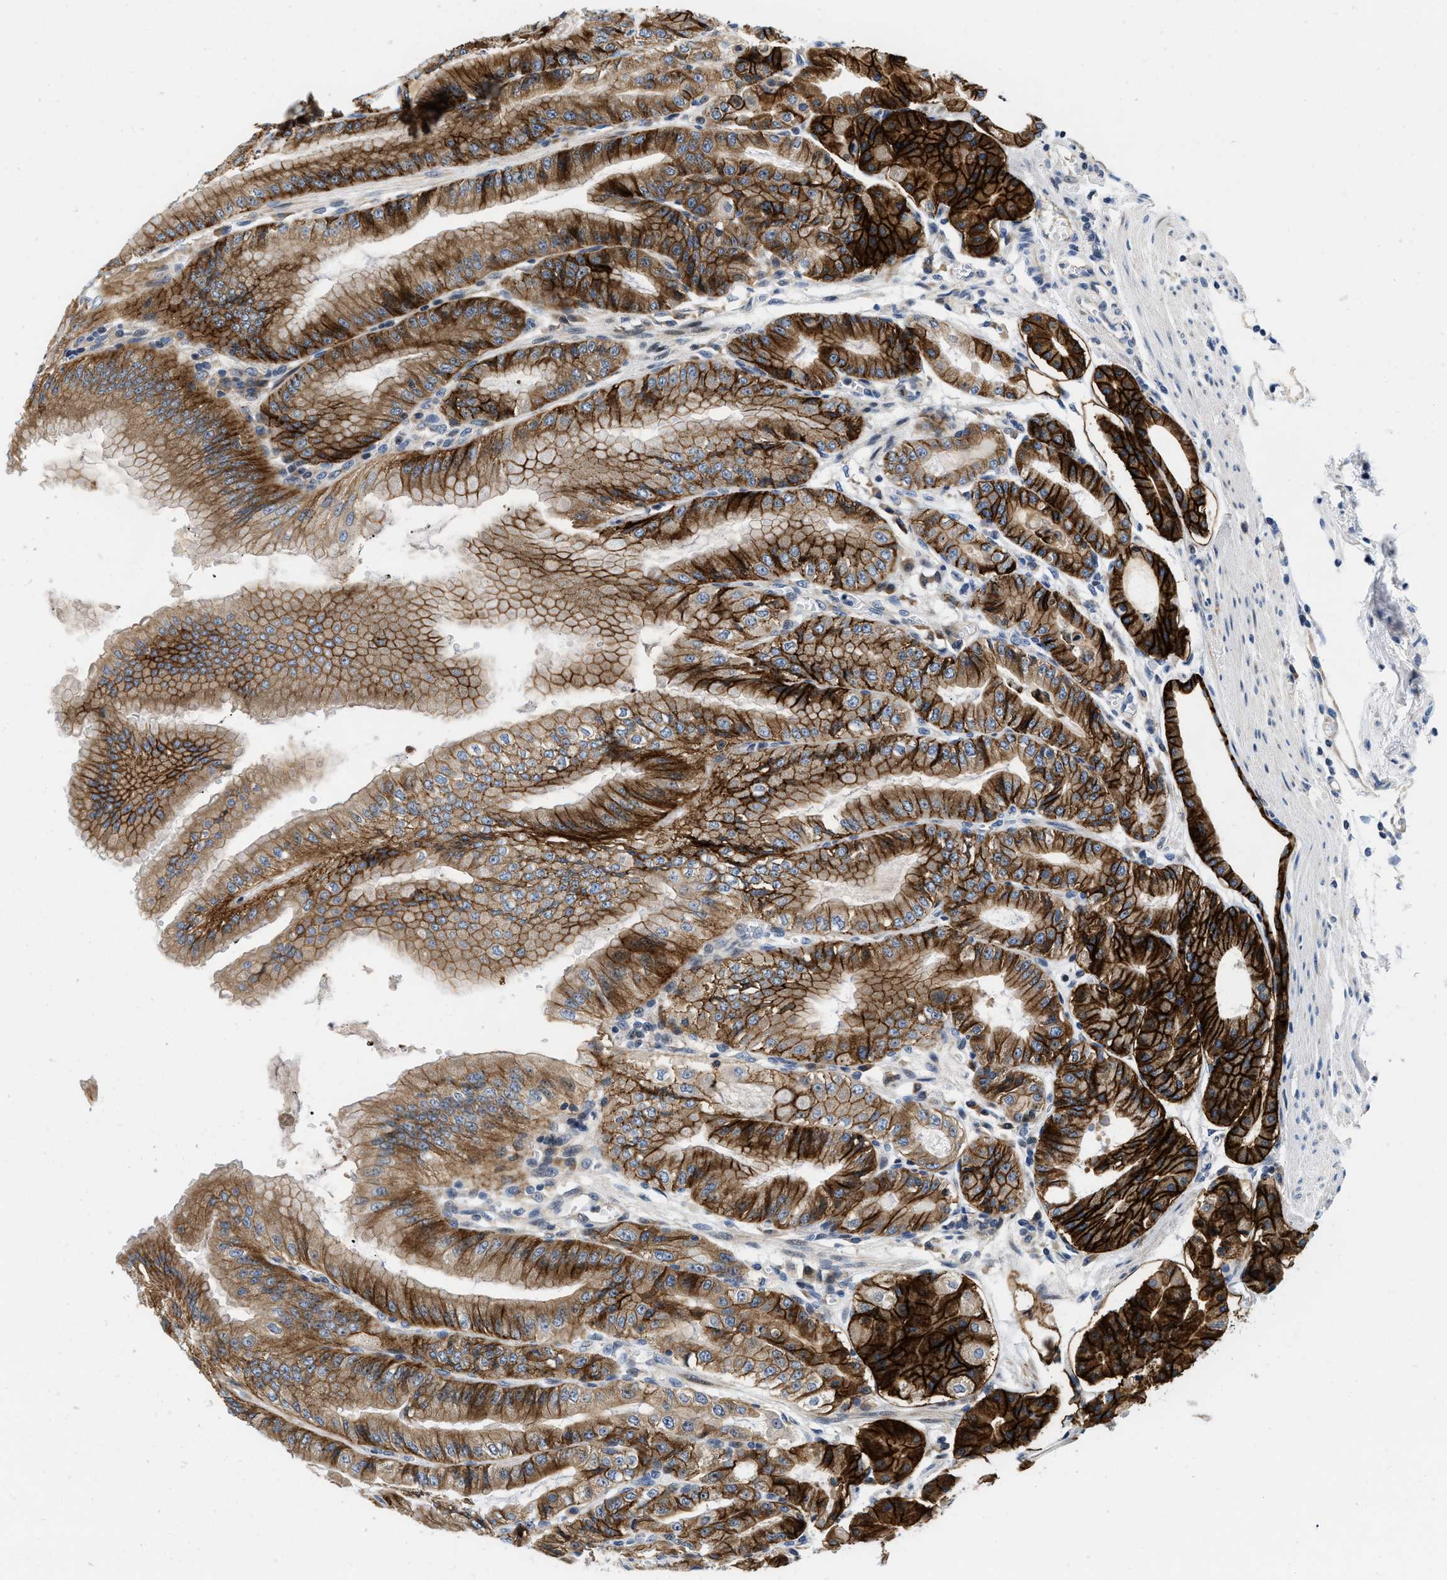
{"staining": {"intensity": "strong", "quantity": "25%-75%", "location": "cytoplasmic/membranous"}, "tissue": "stomach", "cell_type": "Glandular cells", "image_type": "normal", "snomed": [{"axis": "morphology", "description": "Normal tissue, NOS"}, {"axis": "topography", "description": "Stomach, lower"}], "caption": "A brown stain highlights strong cytoplasmic/membranous positivity of a protein in glandular cells of benign stomach. (IHC, brightfield microscopy, high magnification).", "gene": "IKBKE", "patient": {"sex": "male", "age": 71}}